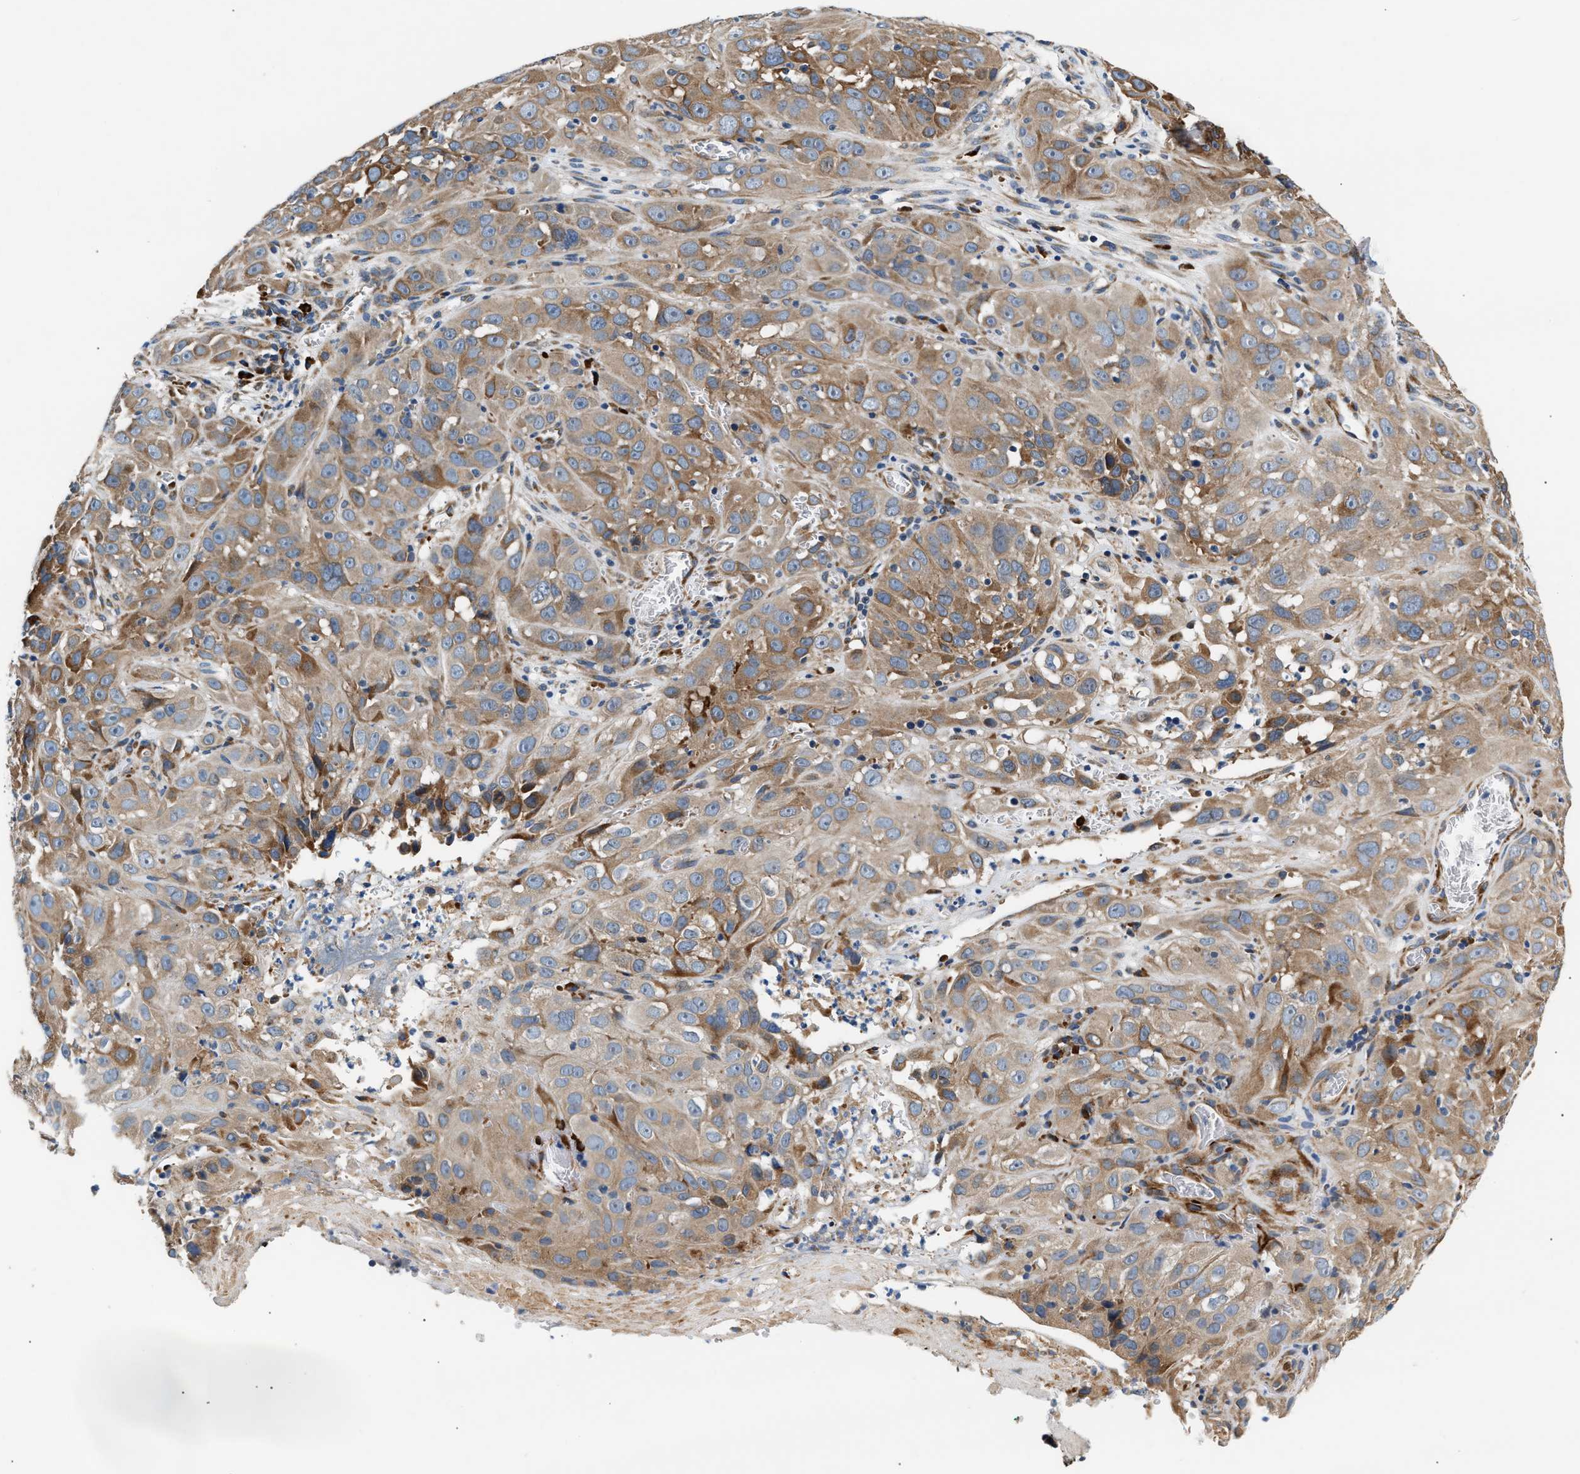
{"staining": {"intensity": "moderate", "quantity": ">75%", "location": "cytoplasmic/membranous"}, "tissue": "cervical cancer", "cell_type": "Tumor cells", "image_type": "cancer", "snomed": [{"axis": "morphology", "description": "Squamous cell carcinoma, NOS"}, {"axis": "topography", "description": "Cervix"}], "caption": "High-power microscopy captured an immunohistochemistry (IHC) image of cervical cancer (squamous cell carcinoma), revealing moderate cytoplasmic/membranous expression in approximately >75% of tumor cells.", "gene": "IFT74", "patient": {"sex": "female", "age": 32}}